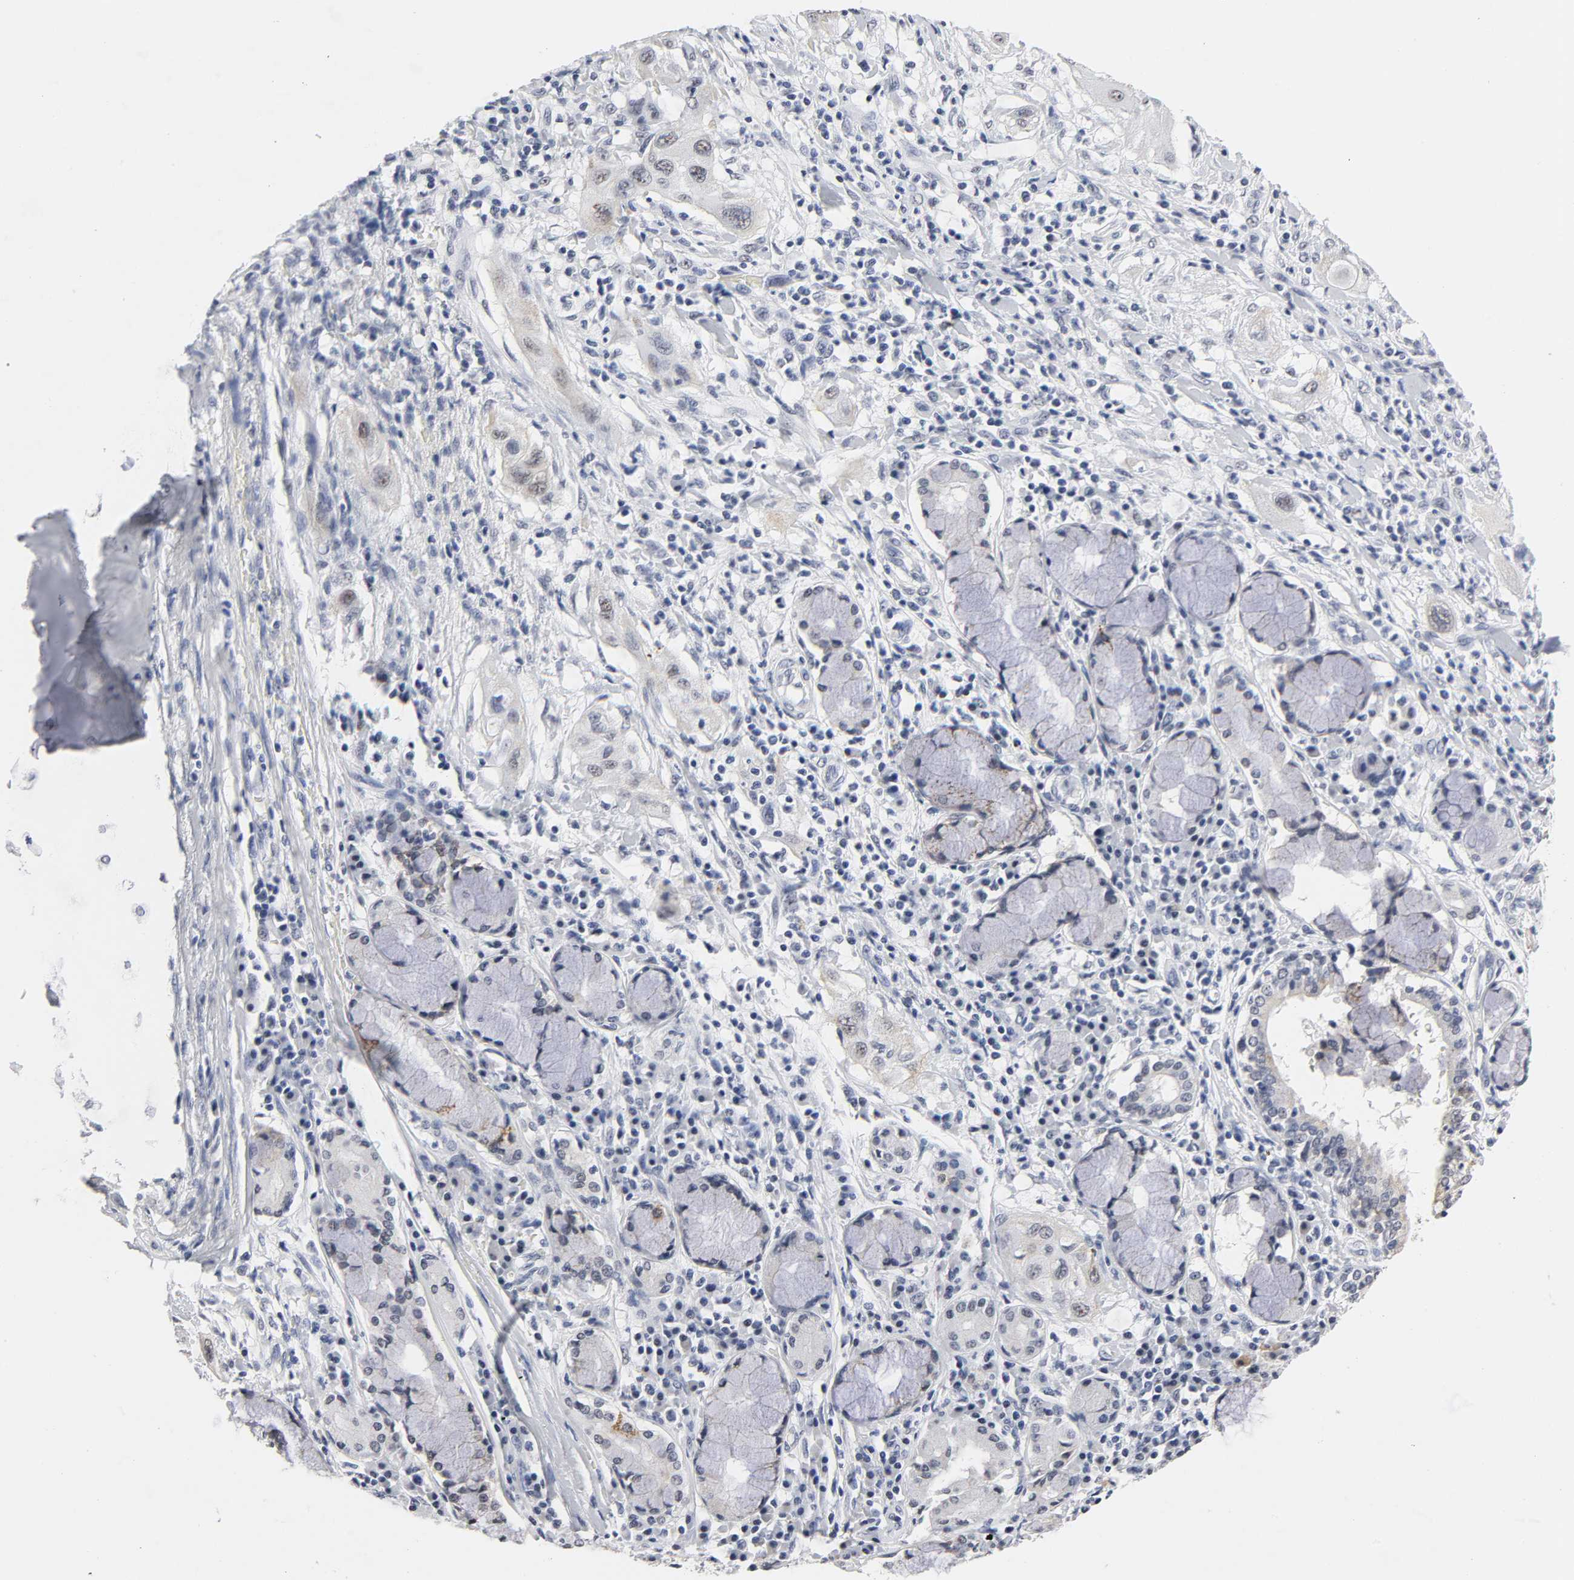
{"staining": {"intensity": "weak", "quantity": "25%-75%", "location": "nuclear"}, "tissue": "lung cancer", "cell_type": "Tumor cells", "image_type": "cancer", "snomed": [{"axis": "morphology", "description": "Squamous cell carcinoma, NOS"}, {"axis": "topography", "description": "Lung"}], "caption": "Immunohistochemical staining of lung cancer reveals low levels of weak nuclear protein staining in about 25%-75% of tumor cells. The protein of interest is stained brown, and the nuclei are stained in blue (DAB IHC with brightfield microscopy, high magnification).", "gene": "GRHL2", "patient": {"sex": "female", "age": 47}}